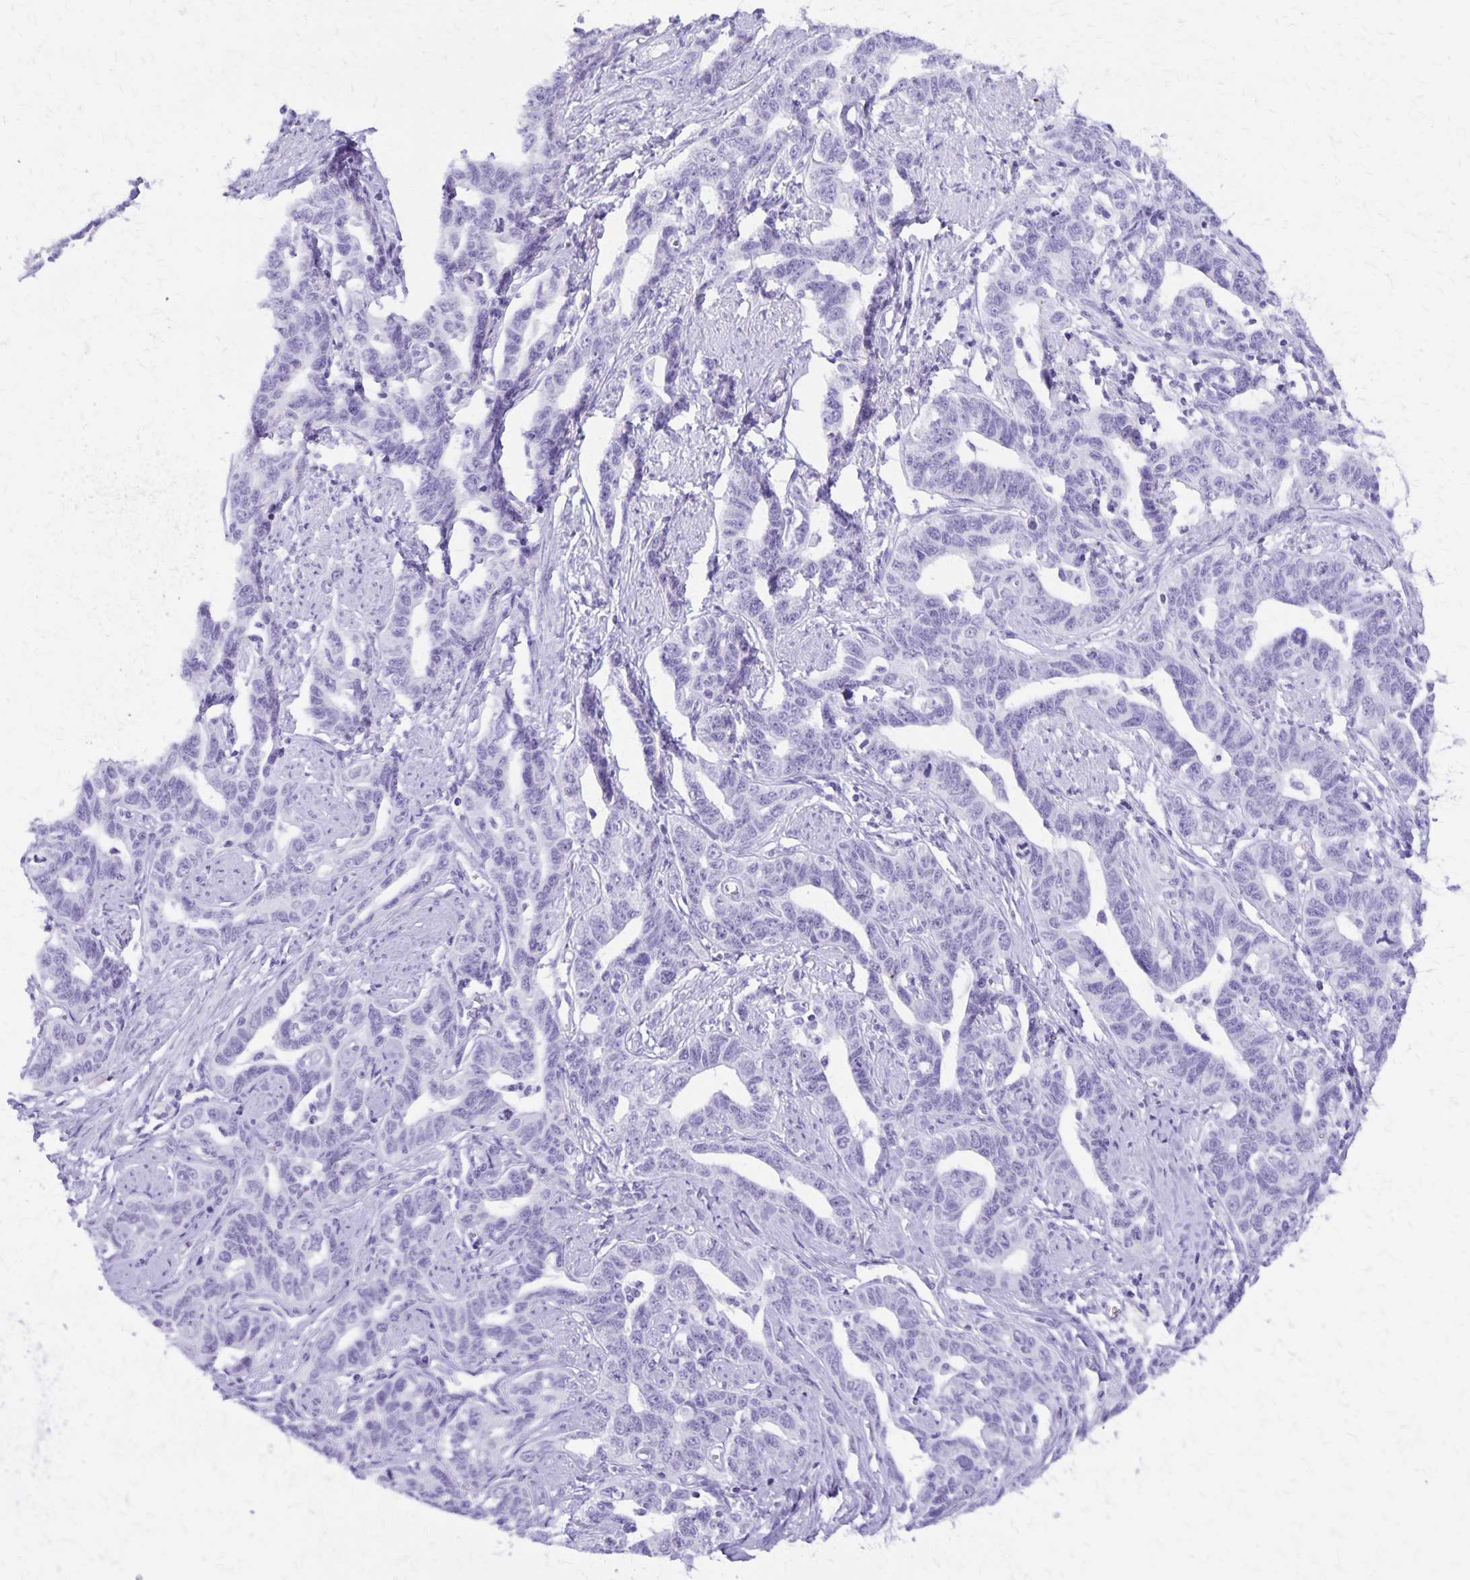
{"staining": {"intensity": "negative", "quantity": "none", "location": "none"}, "tissue": "ovarian cancer", "cell_type": "Tumor cells", "image_type": "cancer", "snomed": [{"axis": "morphology", "description": "Cystadenocarcinoma, serous, NOS"}, {"axis": "topography", "description": "Ovary"}], "caption": "This is a histopathology image of IHC staining of ovarian serous cystadenocarcinoma, which shows no staining in tumor cells.", "gene": "DEFA5", "patient": {"sex": "female", "age": 69}}